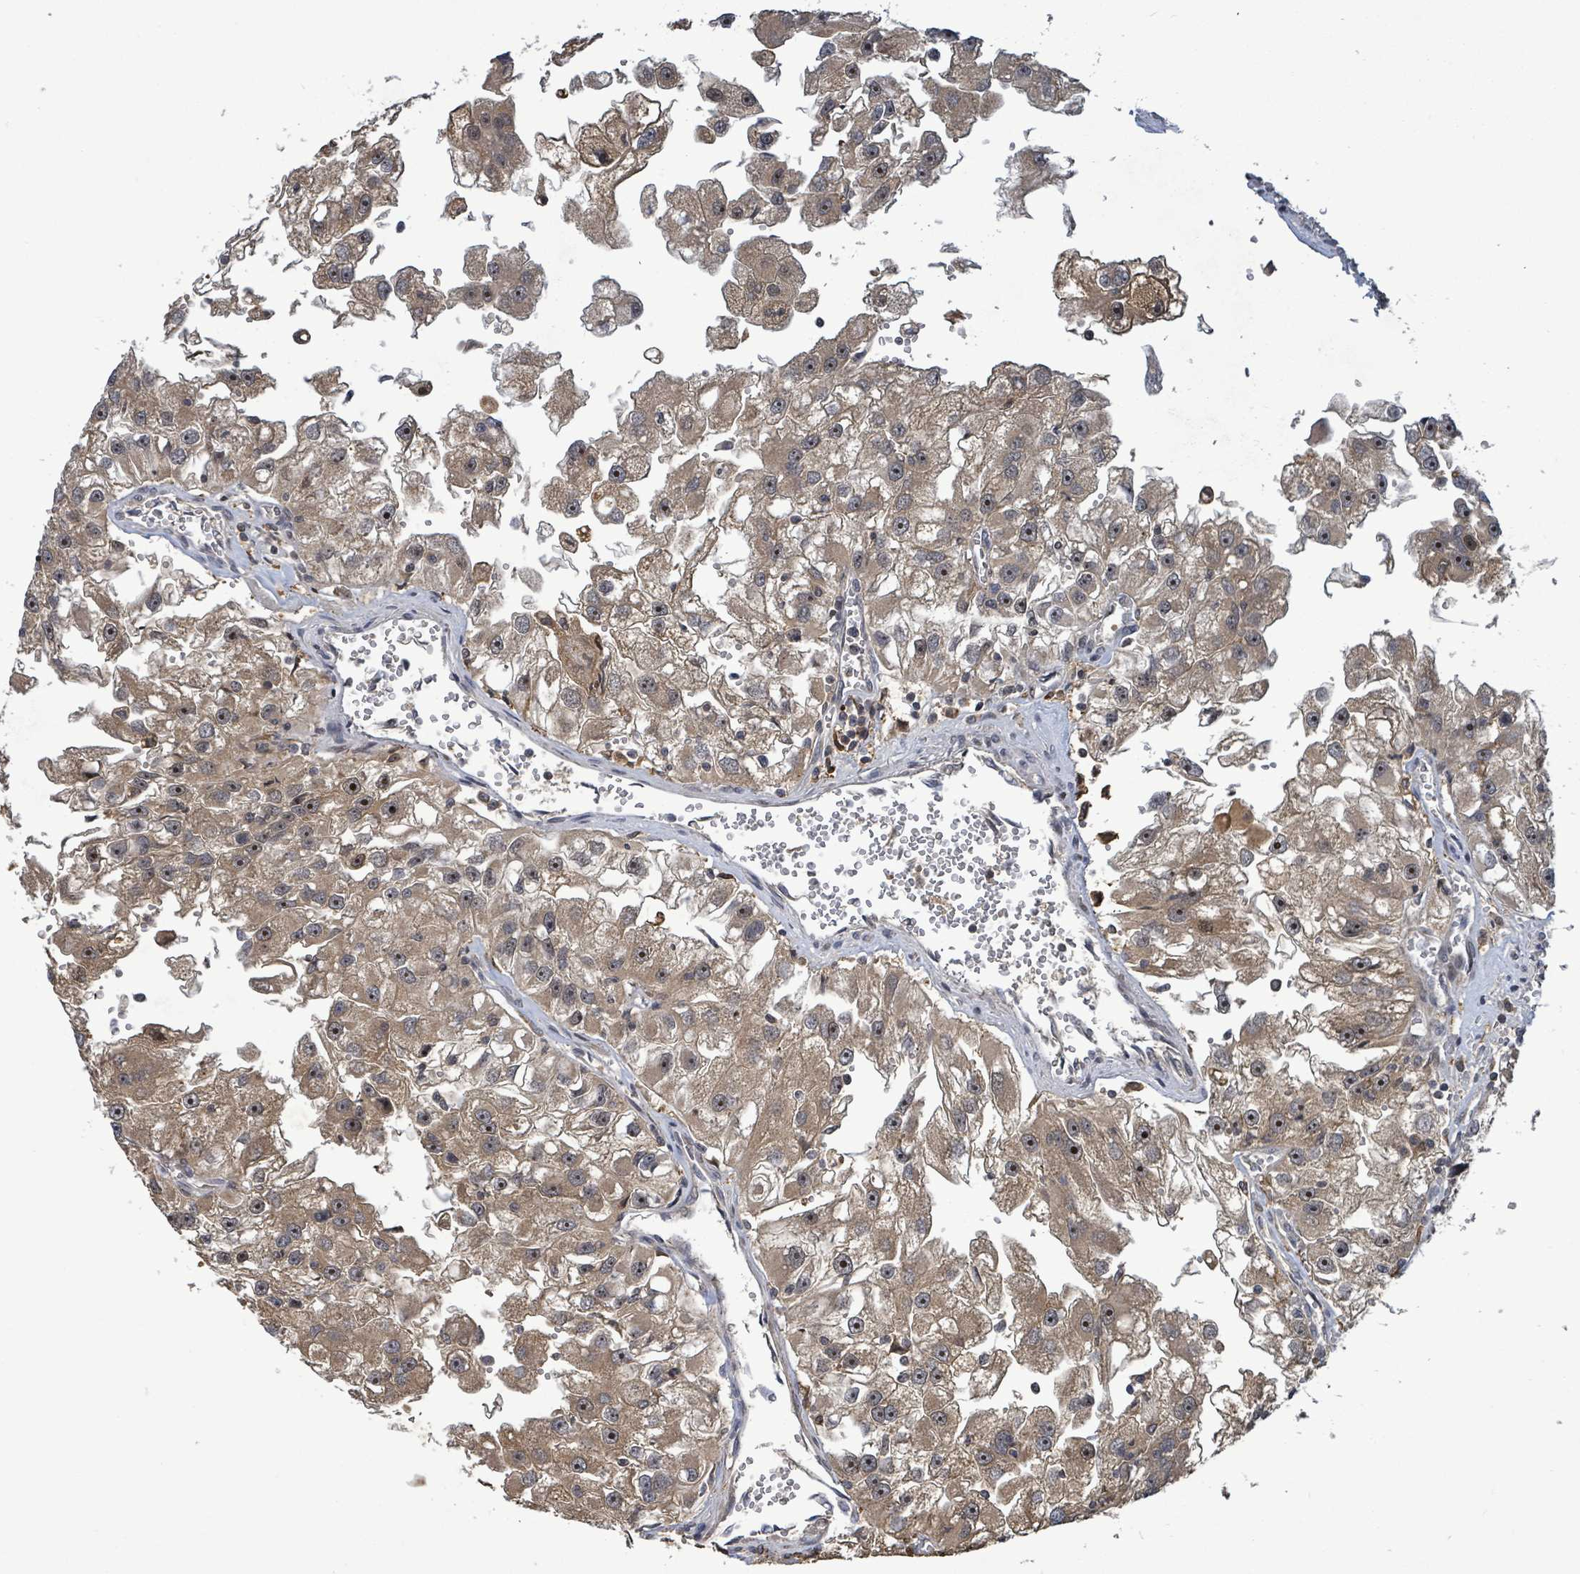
{"staining": {"intensity": "moderate", "quantity": ">75%", "location": "cytoplasmic/membranous,nuclear"}, "tissue": "renal cancer", "cell_type": "Tumor cells", "image_type": "cancer", "snomed": [{"axis": "morphology", "description": "Adenocarcinoma, NOS"}, {"axis": "topography", "description": "Kidney"}], "caption": "A brown stain highlights moderate cytoplasmic/membranous and nuclear positivity of a protein in human renal adenocarcinoma tumor cells.", "gene": "FBXO6", "patient": {"sex": "male", "age": 63}}